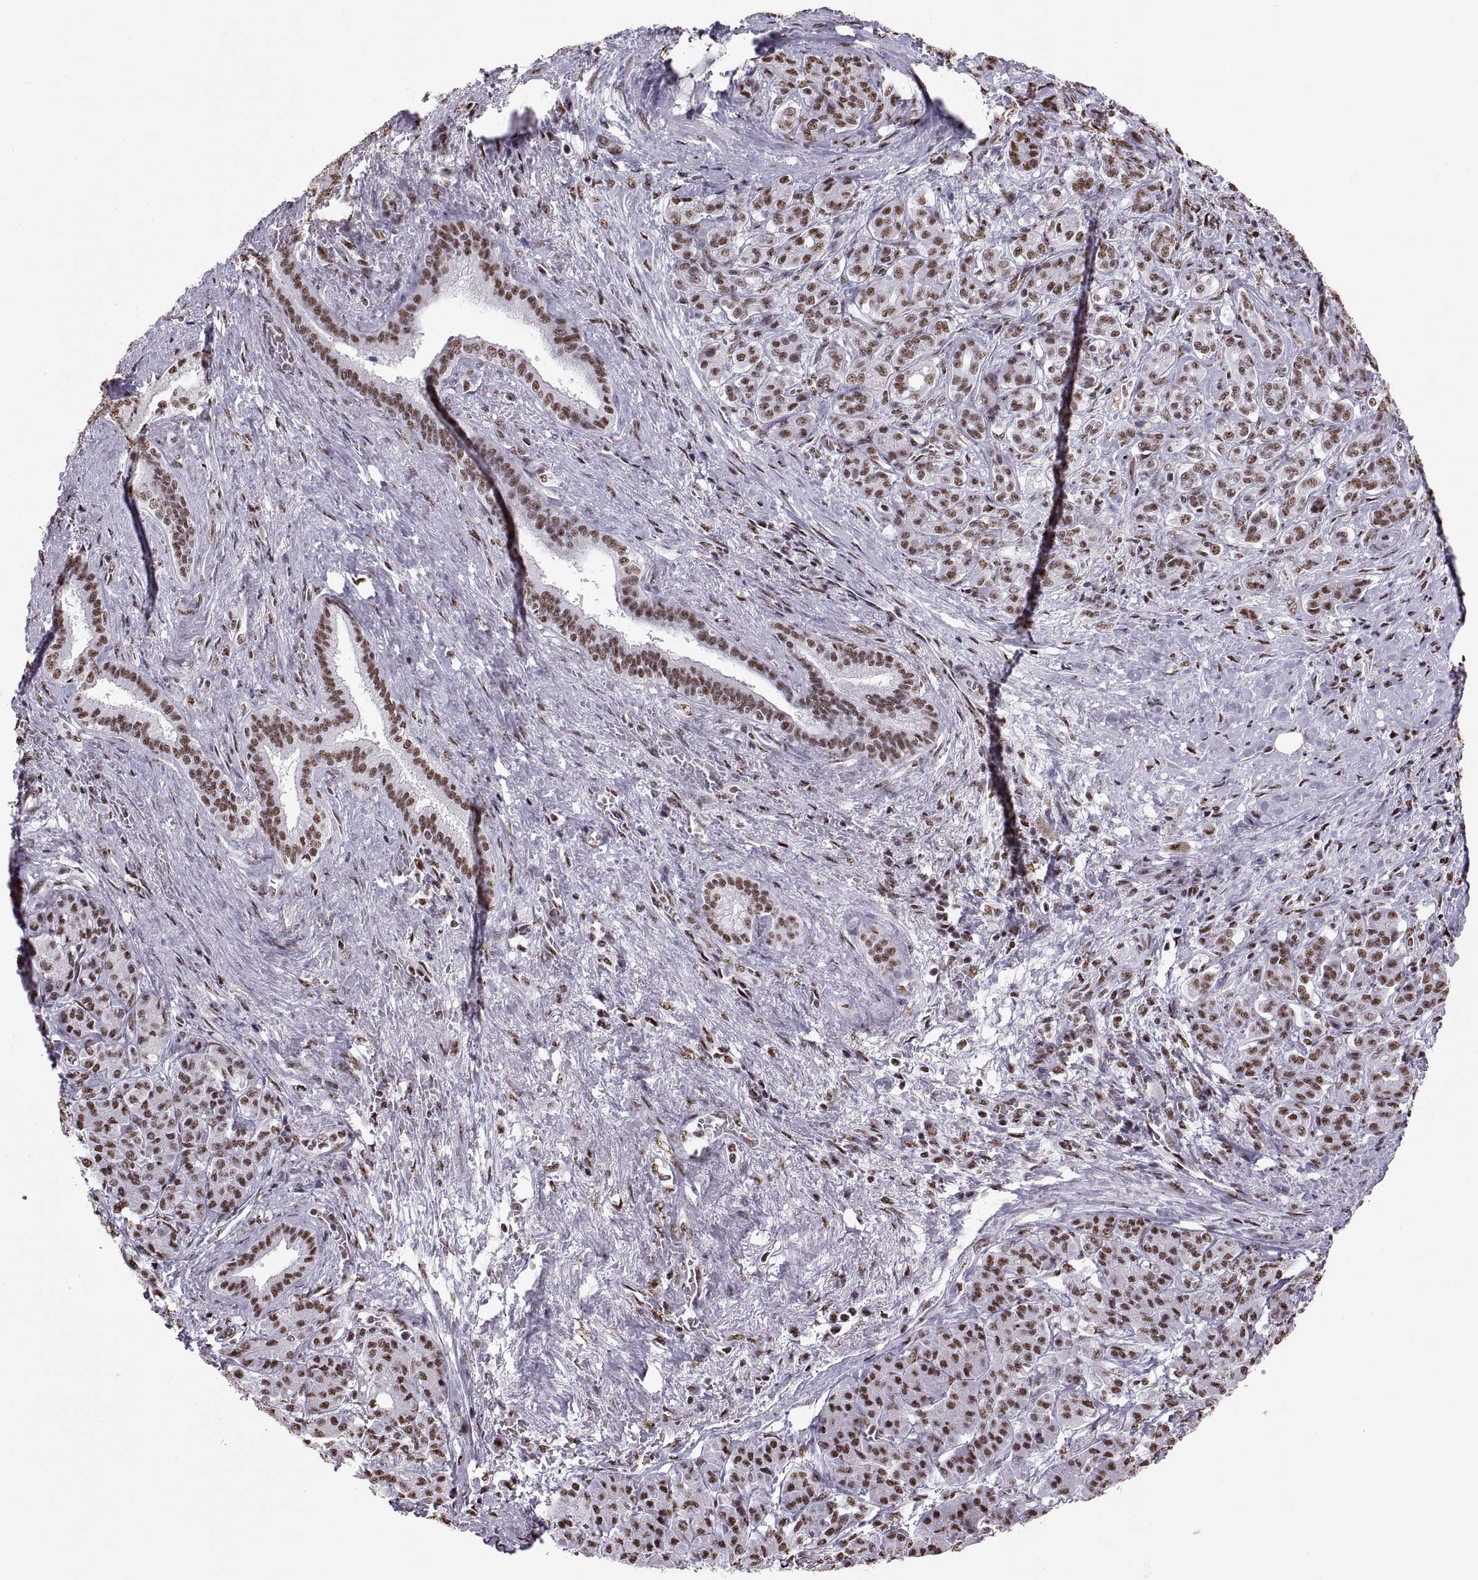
{"staining": {"intensity": "moderate", "quantity": ">75%", "location": "nuclear"}, "tissue": "pancreatic cancer", "cell_type": "Tumor cells", "image_type": "cancer", "snomed": [{"axis": "morphology", "description": "Normal tissue, NOS"}, {"axis": "morphology", "description": "Inflammation, NOS"}, {"axis": "morphology", "description": "Adenocarcinoma, NOS"}, {"axis": "topography", "description": "Pancreas"}], "caption": "High-magnification brightfield microscopy of pancreatic cancer (adenocarcinoma) stained with DAB (brown) and counterstained with hematoxylin (blue). tumor cells exhibit moderate nuclear positivity is seen in approximately>75% of cells.", "gene": "SNAI1", "patient": {"sex": "male", "age": 57}}